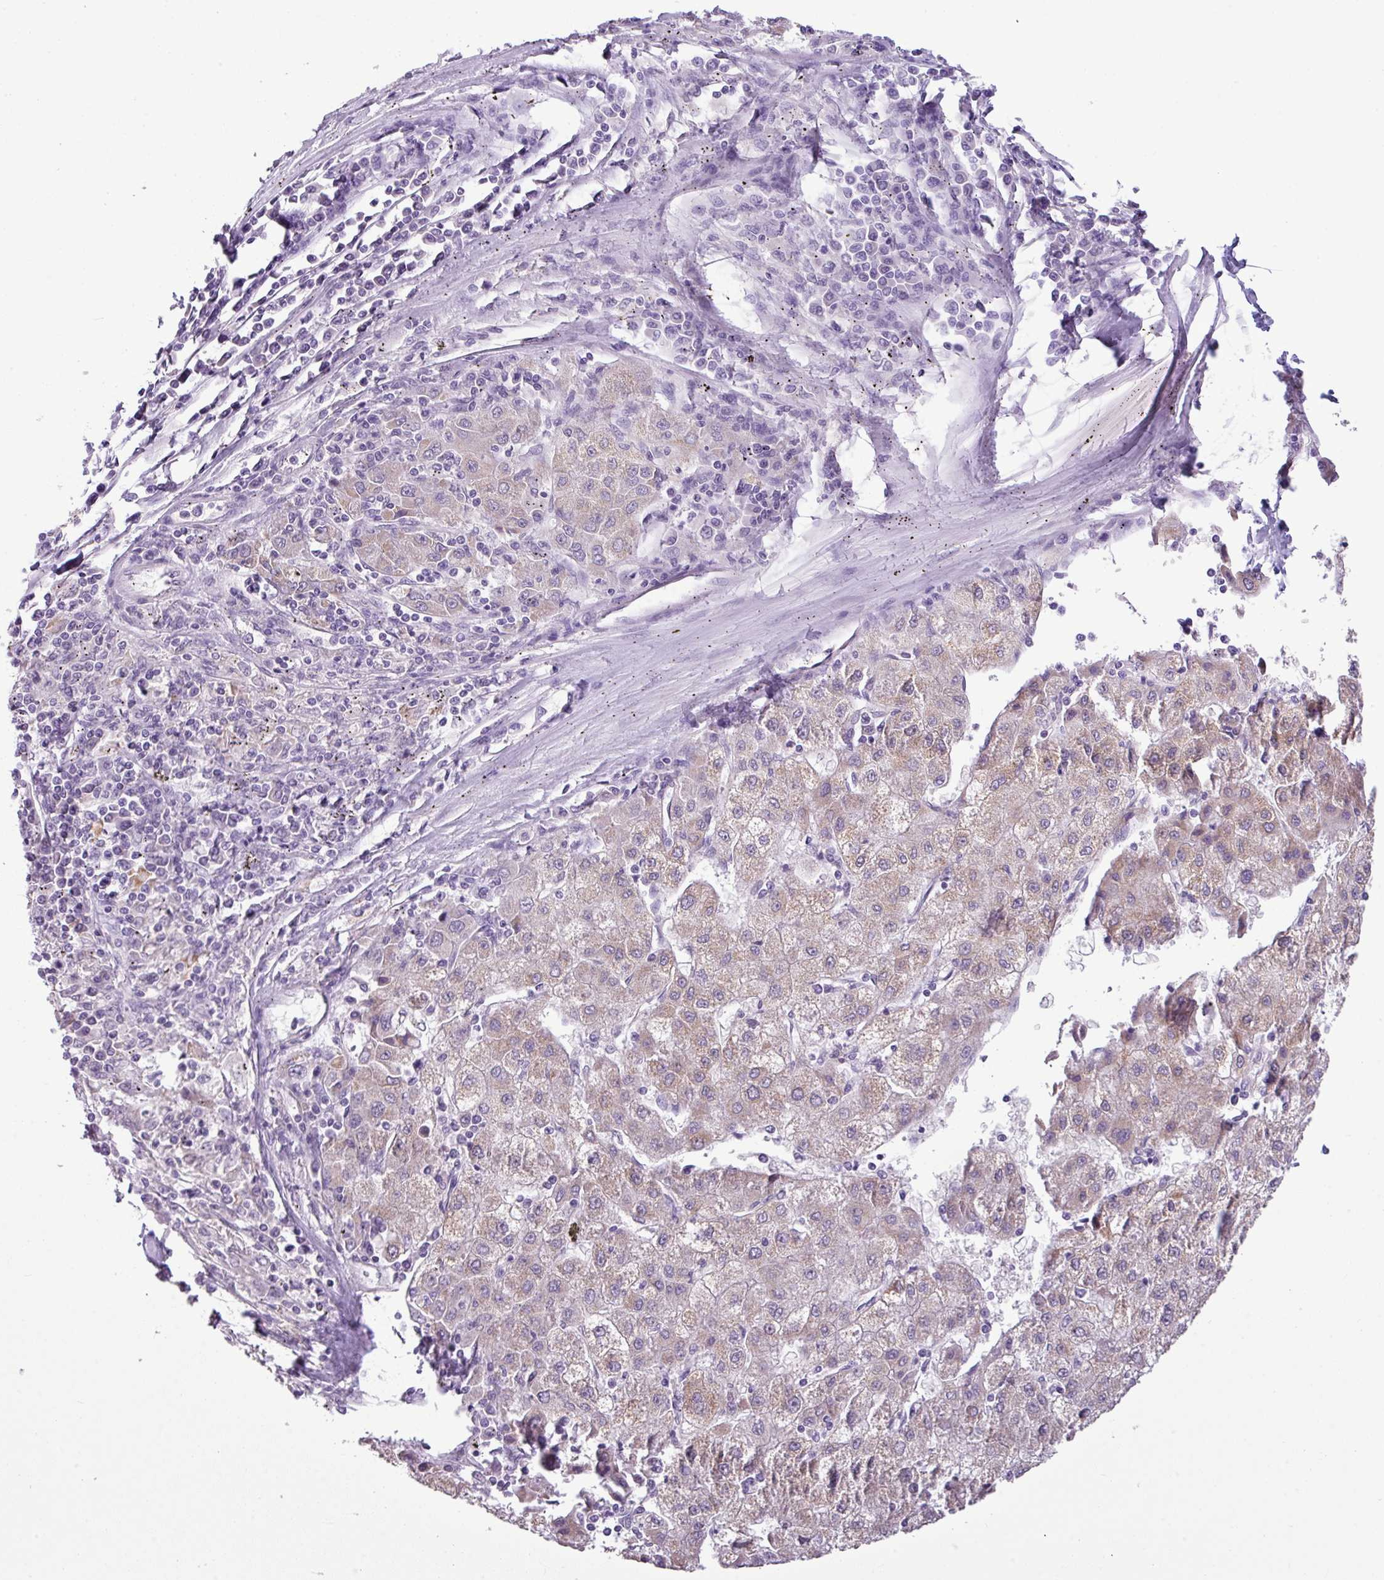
{"staining": {"intensity": "weak", "quantity": "25%-75%", "location": "cytoplasmic/membranous"}, "tissue": "liver cancer", "cell_type": "Tumor cells", "image_type": "cancer", "snomed": [{"axis": "morphology", "description": "Carcinoma, Hepatocellular, NOS"}, {"axis": "topography", "description": "Liver"}], "caption": "Human liver hepatocellular carcinoma stained with a brown dye displays weak cytoplasmic/membranous positive staining in approximately 25%-75% of tumor cells.", "gene": "ALDH2", "patient": {"sex": "male", "age": 72}}